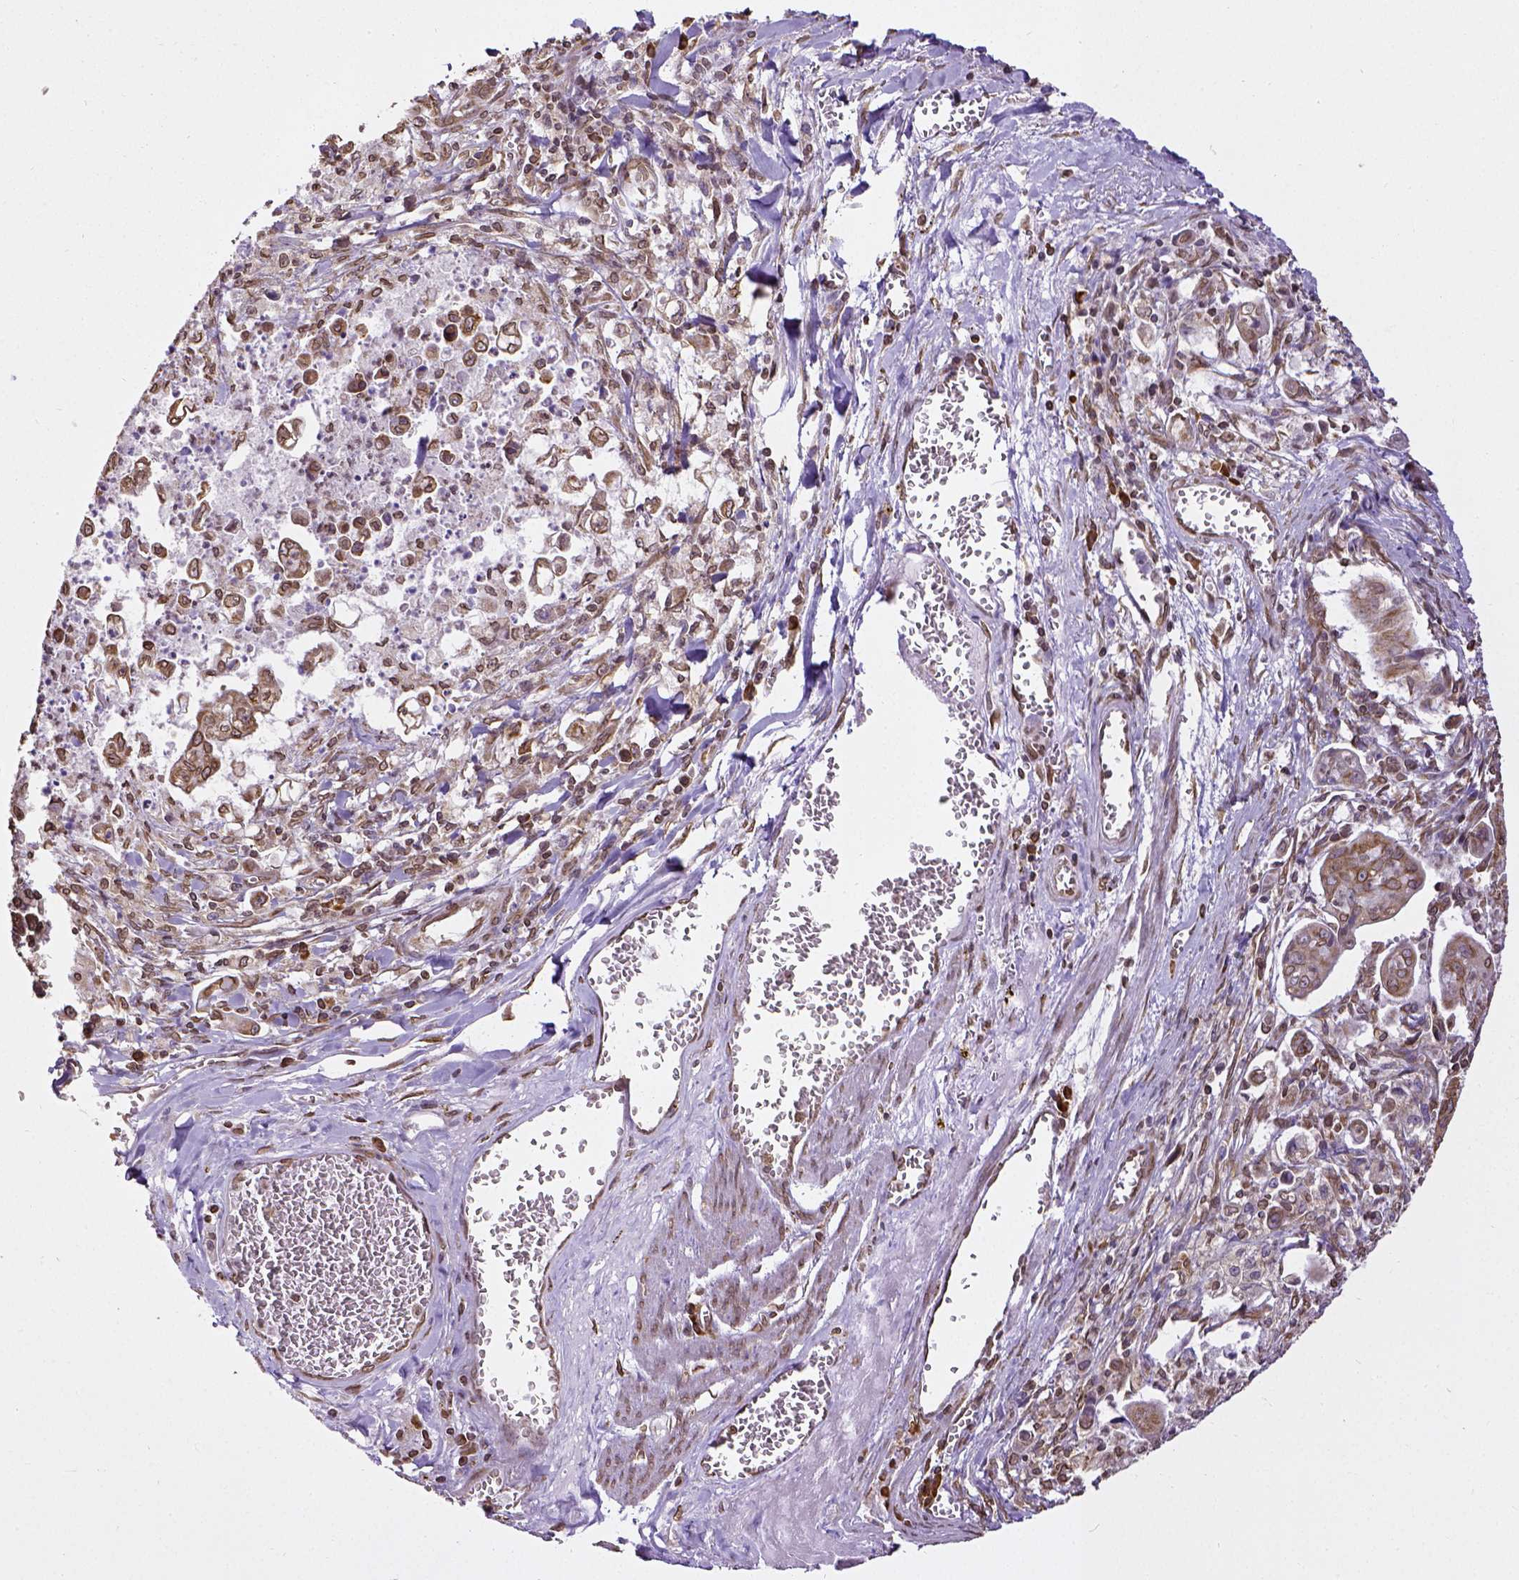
{"staining": {"intensity": "moderate", "quantity": ">75%", "location": "cytoplasmic/membranous,nuclear"}, "tissue": "stomach cancer", "cell_type": "Tumor cells", "image_type": "cancer", "snomed": [{"axis": "morphology", "description": "Adenocarcinoma, NOS"}, {"axis": "topography", "description": "Stomach, upper"}], "caption": "This is an image of immunohistochemistry staining of adenocarcinoma (stomach), which shows moderate expression in the cytoplasmic/membranous and nuclear of tumor cells.", "gene": "MTDH", "patient": {"sex": "male", "age": 80}}